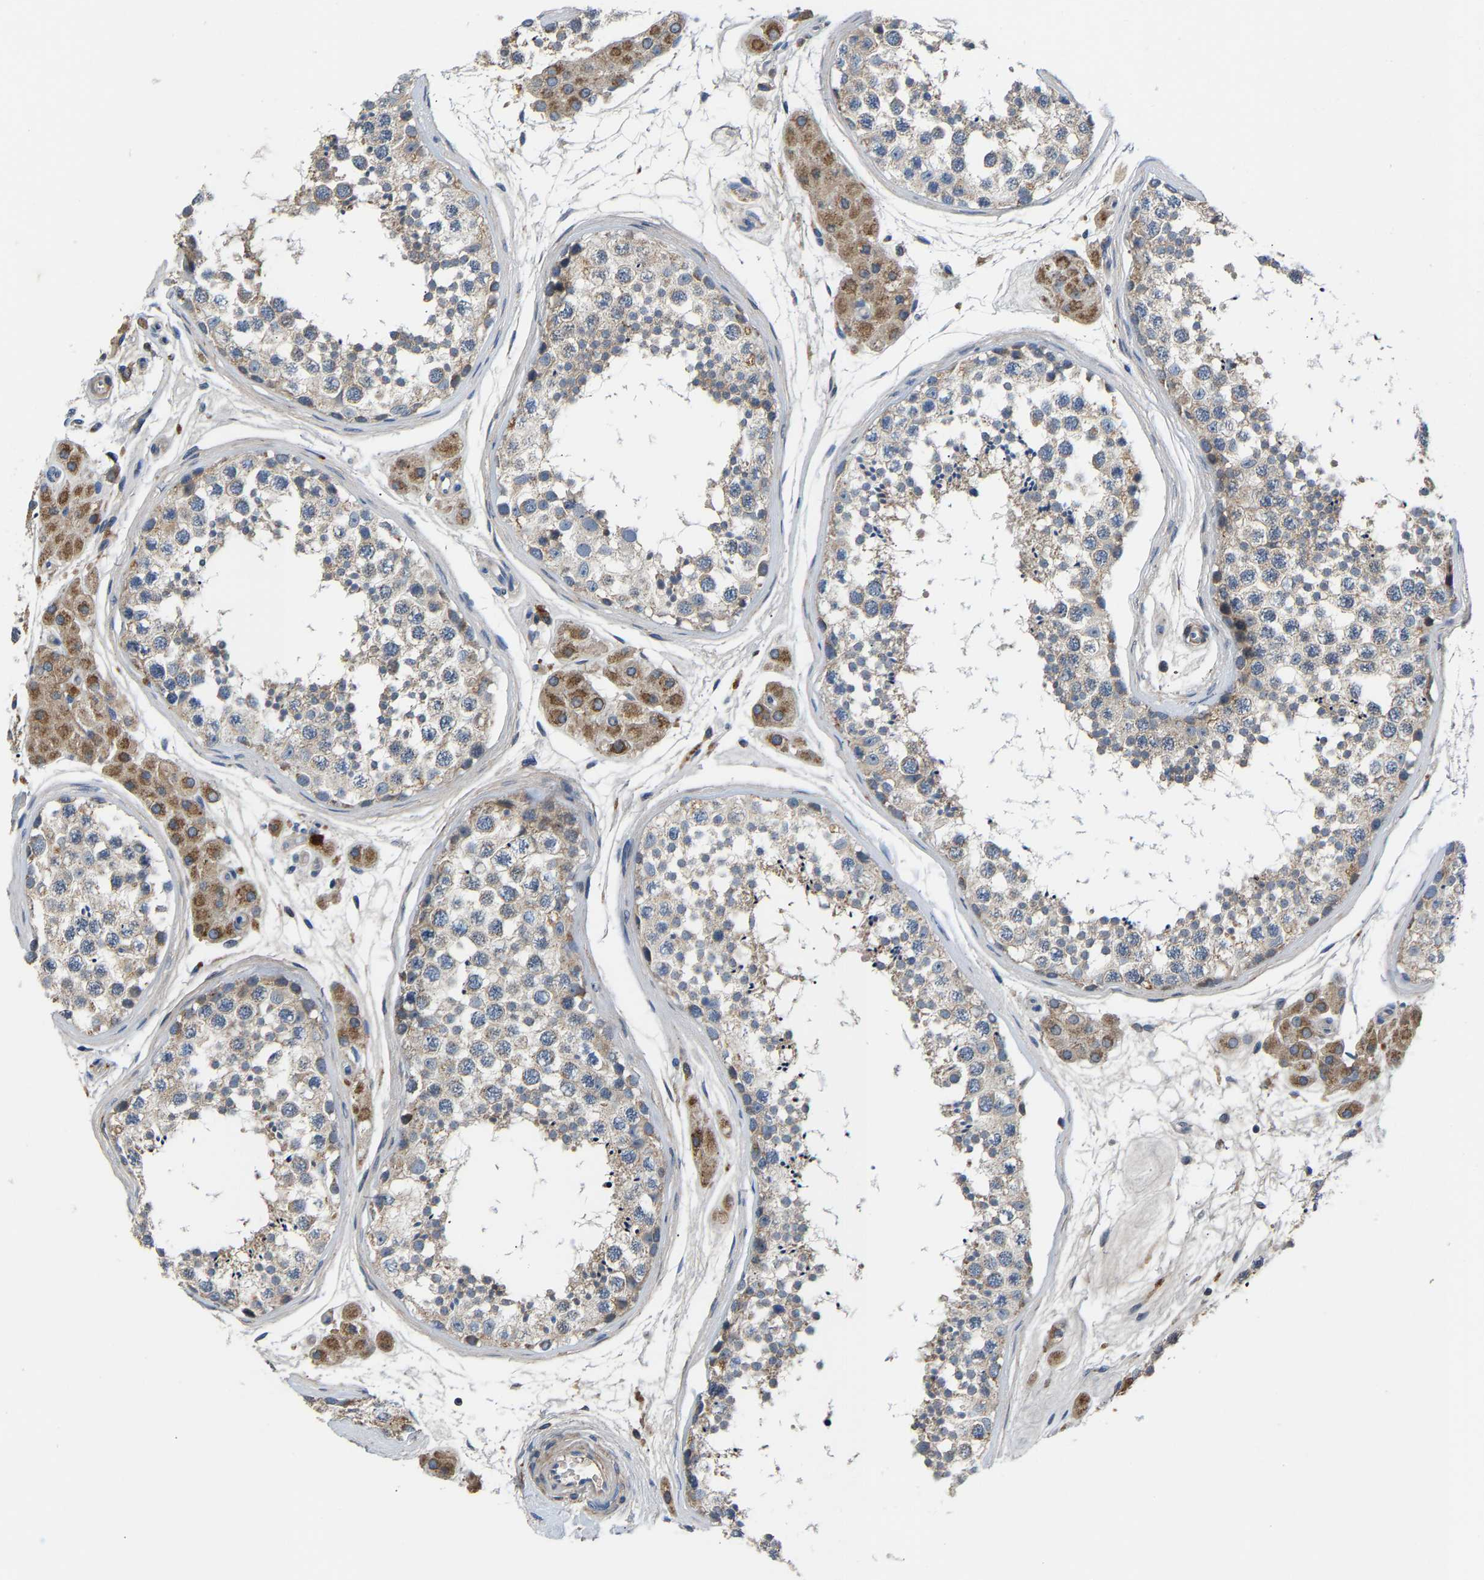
{"staining": {"intensity": "negative", "quantity": "none", "location": "none"}, "tissue": "testis", "cell_type": "Cells in seminiferous ducts", "image_type": "normal", "snomed": [{"axis": "morphology", "description": "Normal tissue, NOS"}, {"axis": "topography", "description": "Testis"}], "caption": "Image shows no protein expression in cells in seminiferous ducts of unremarkable testis. Nuclei are stained in blue.", "gene": "CCDC171", "patient": {"sex": "male", "age": 56}}